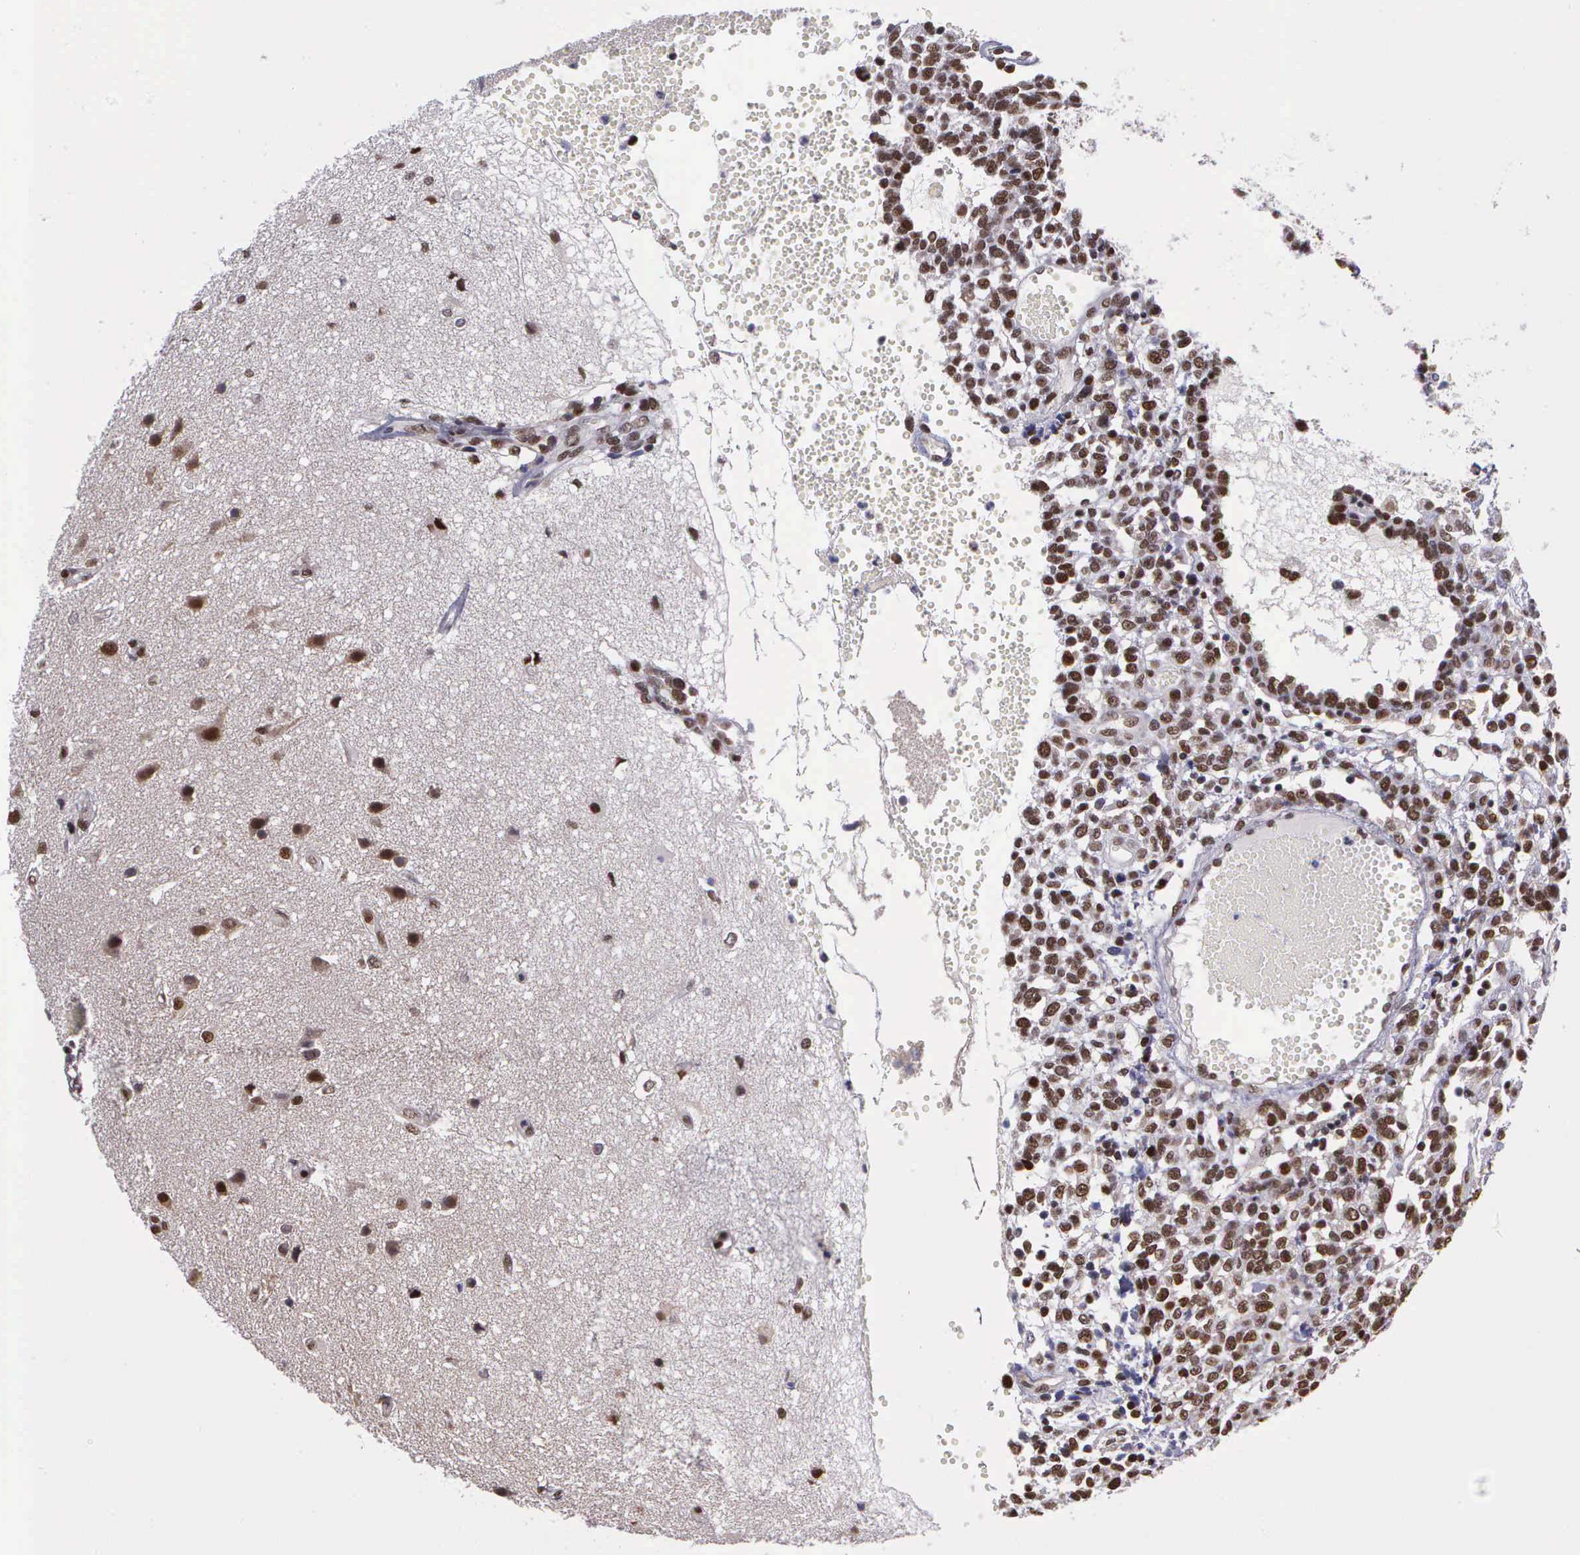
{"staining": {"intensity": "moderate", "quantity": ">75%", "location": "nuclear"}, "tissue": "glioma", "cell_type": "Tumor cells", "image_type": "cancer", "snomed": [{"axis": "morphology", "description": "Glioma, malignant, High grade"}, {"axis": "topography", "description": "Brain"}], "caption": "Approximately >75% of tumor cells in human glioma demonstrate moderate nuclear protein staining as visualized by brown immunohistochemical staining.", "gene": "UBR7", "patient": {"sex": "male", "age": 66}}